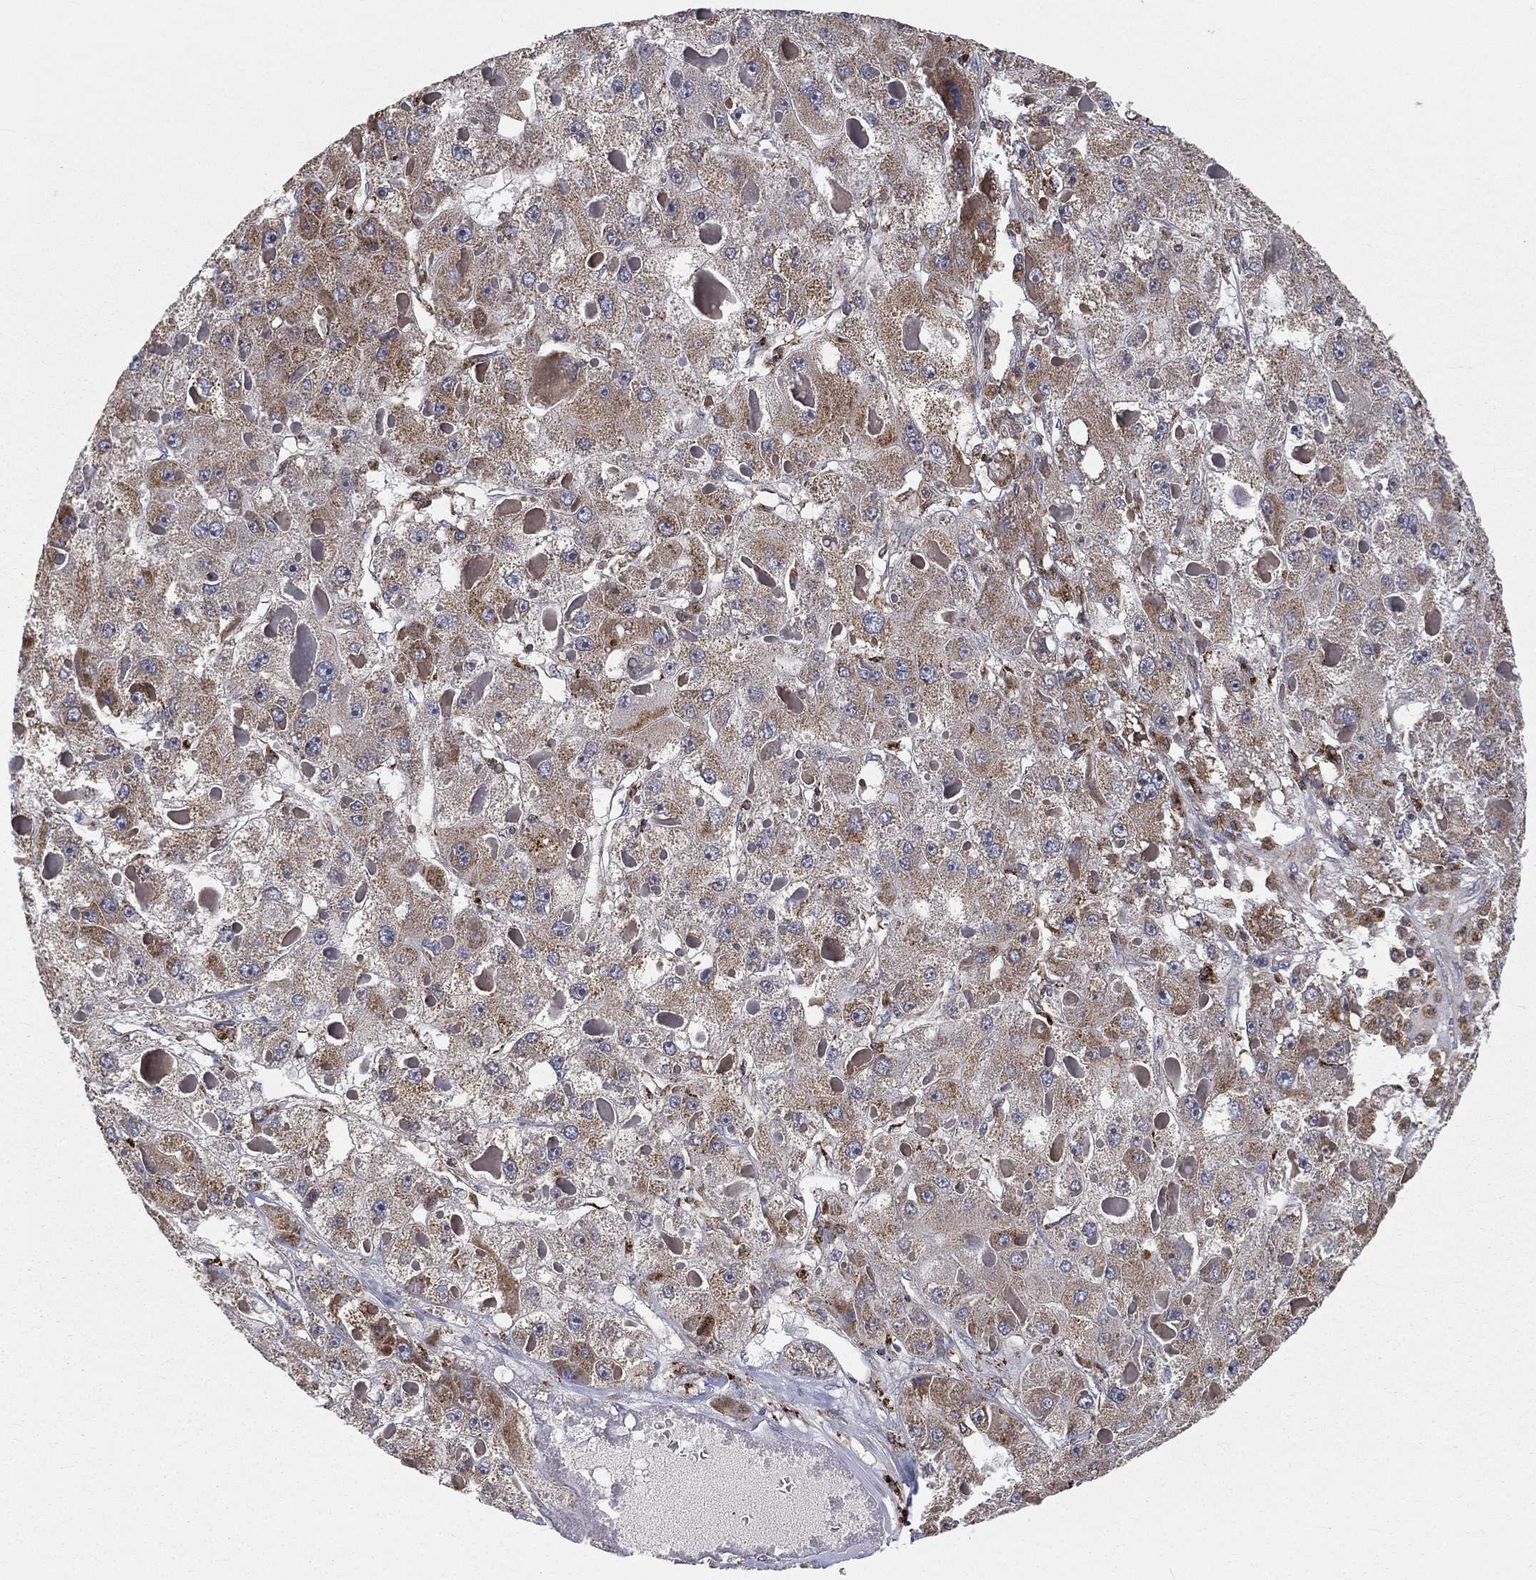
{"staining": {"intensity": "moderate", "quantity": "25%-75%", "location": "cytoplasmic/membranous"}, "tissue": "liver cancer", "cell_type": "Tumor cells", "image_type": "cancer", "snomed": [{"axis": "morphology", "description": "Carcinoma, Hepatocellular, NOS"}, {"axis": "topography", "description": "Liver"}], "caption": "Immunohistochemical staining of liver cancer (hepatocellular carcinoma) exhibits medium levels of moderate cytoplasmic/membranous protein positivity in approximately 25%-75% of tumor cells. Immunohistochemistry (ihc) stains the protein in brown and the nuclei are stained blue.", "gene": "RIN3", "patient": {"sex": "female", "age": 73}}